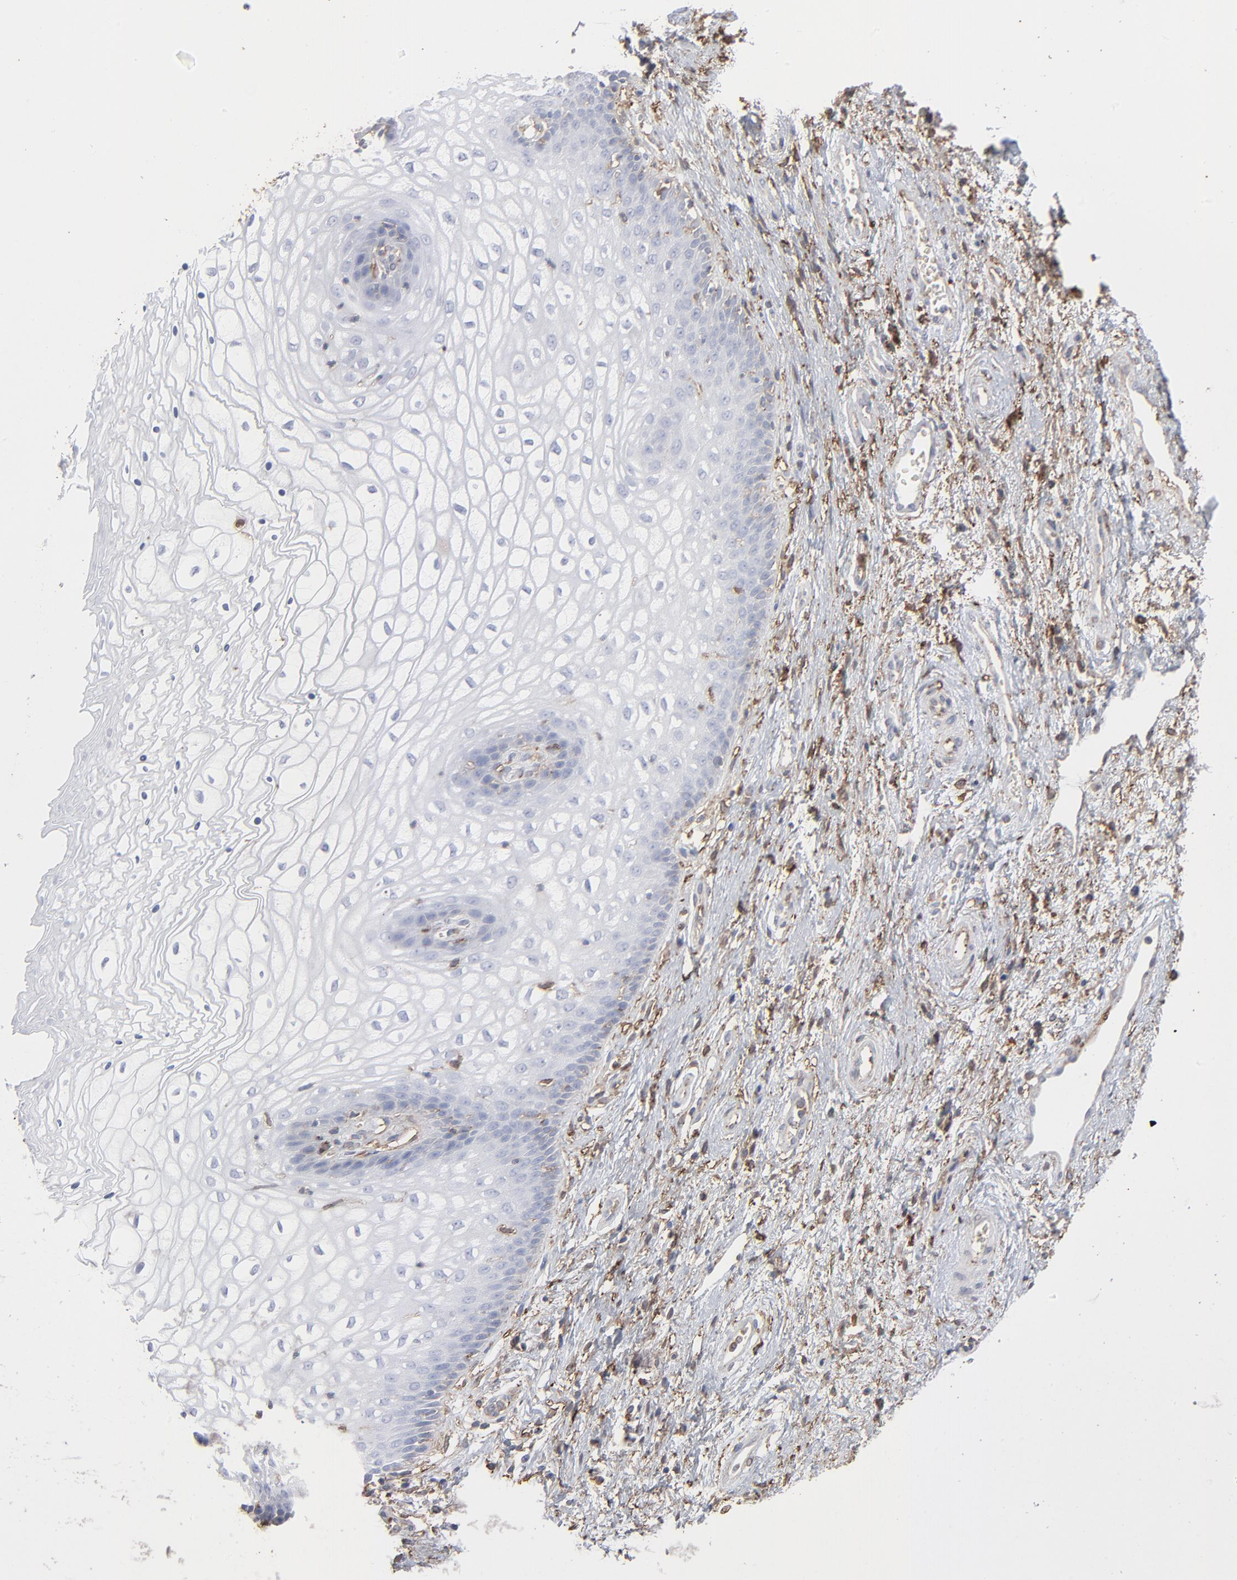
{"staining": {"intensity": "weak", "quantity": "<25%", "location": "cytoplasmic/membranous"}, "tissue": "vagina", "cell_type": "Squamous epithelial cells", "image_type": "normal", "snomed": [{"axis": "morphology", "description": "Normal tissue, NOS"}, {"axis": "topography", "description": "Vagina"}], "caption": "The micrograph displays no staining of squamous epithelial cells in normal vagina. (Brightfield microscopy of DAB immunohistochemistry (IHC) at high magnification).", "gene": "ANXA5", "patient": {"sex": "female", "age": 34}}